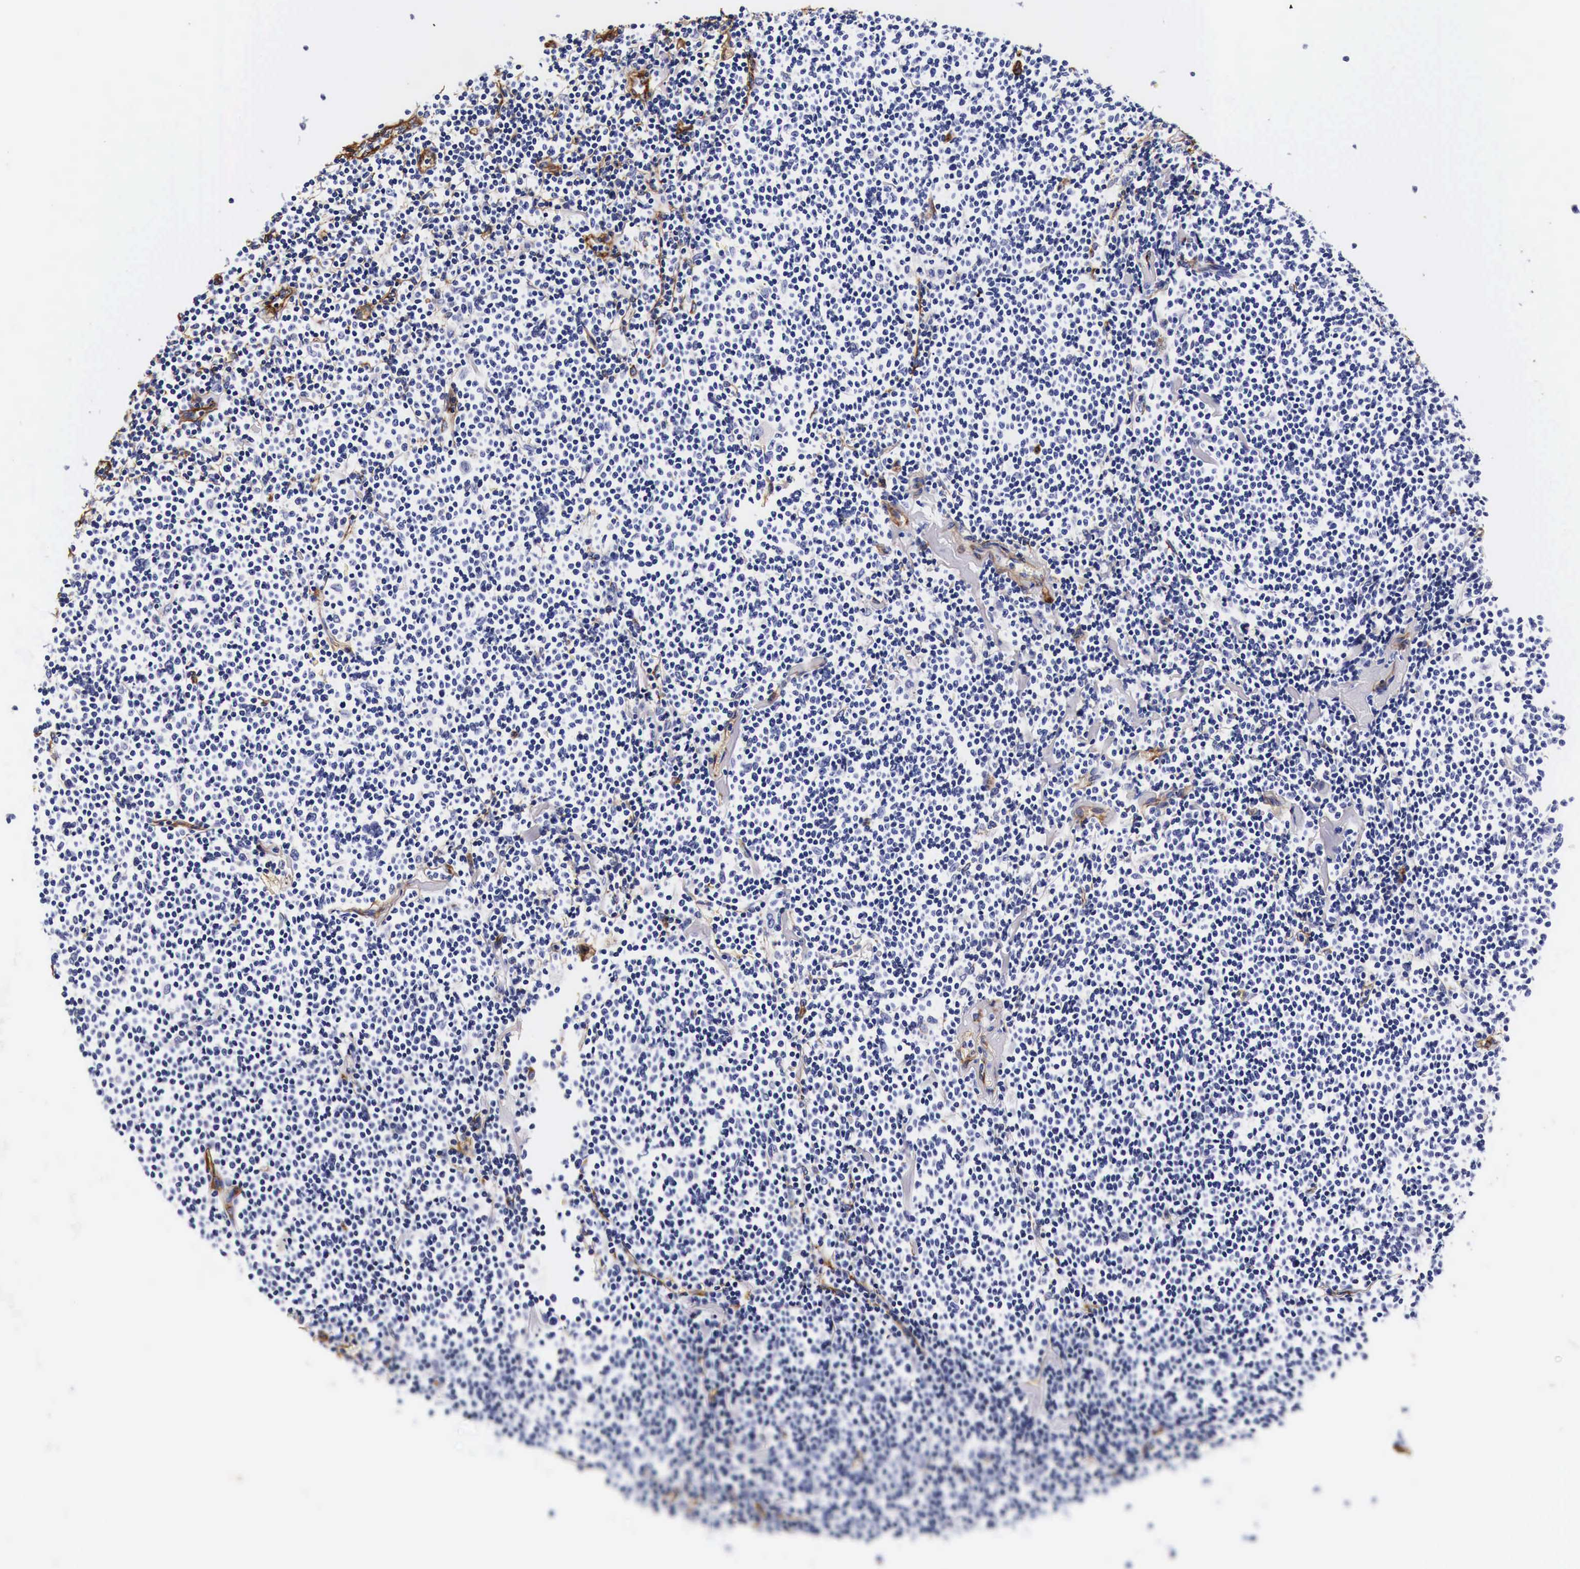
{"staining": {"intensity": "negative", "quantity": "none", "location": "none"}, "tissue": "lymphoma", "cell_type": "Tumor cells", "image_type": "cancer", "snomed": [{"axis": "morphology", "description": "Malignant lymphoma, non-Hodgkin's type, Low grade"}, {"axis": "topography", "description": "Lymph node"}], "caption": "Protein analysis of lymphoma displays no significant staining in tumor cells. (DAB immunohistochemistry, high magnification).", "gene": "LAMB2", "patient": {"sex": "male", "age": 65}}